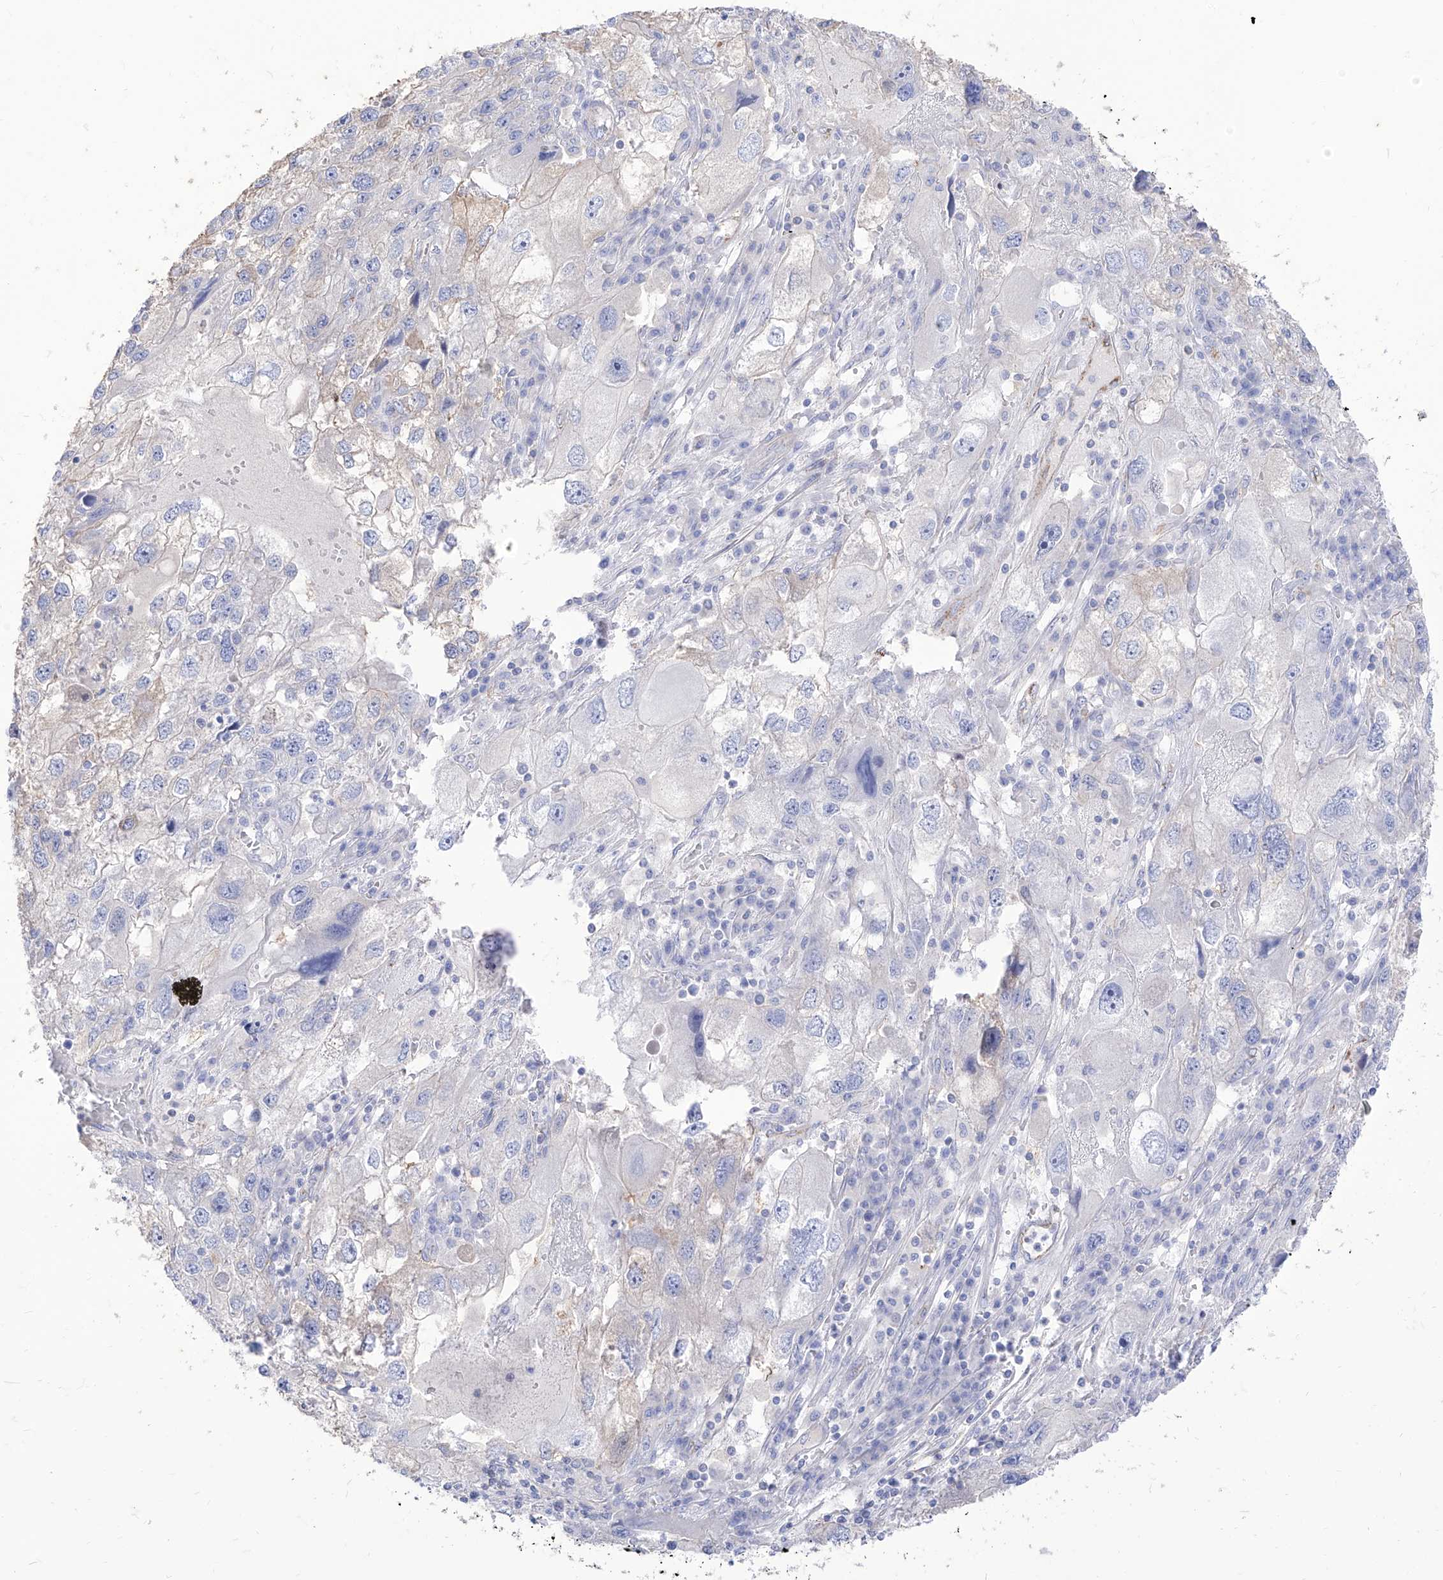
{"staining": {"intensity": "negative", "quantity": "none", "location": "none"}, "tissue": "endometrial cancer", "cell_type": "Tumor cells", "image_type": "cancer", "snomed": [{"axis": "morphology", "description": "Adenocarcinoma, NOS"}, {"axis": "topography", "description": "Endometrium"}], "caption": "There is no significant positivity in tumor cells of adenocarcinoma (endometrial).", "gene": "C1orf74", "patient": {"sex": "female", "age": 49}}